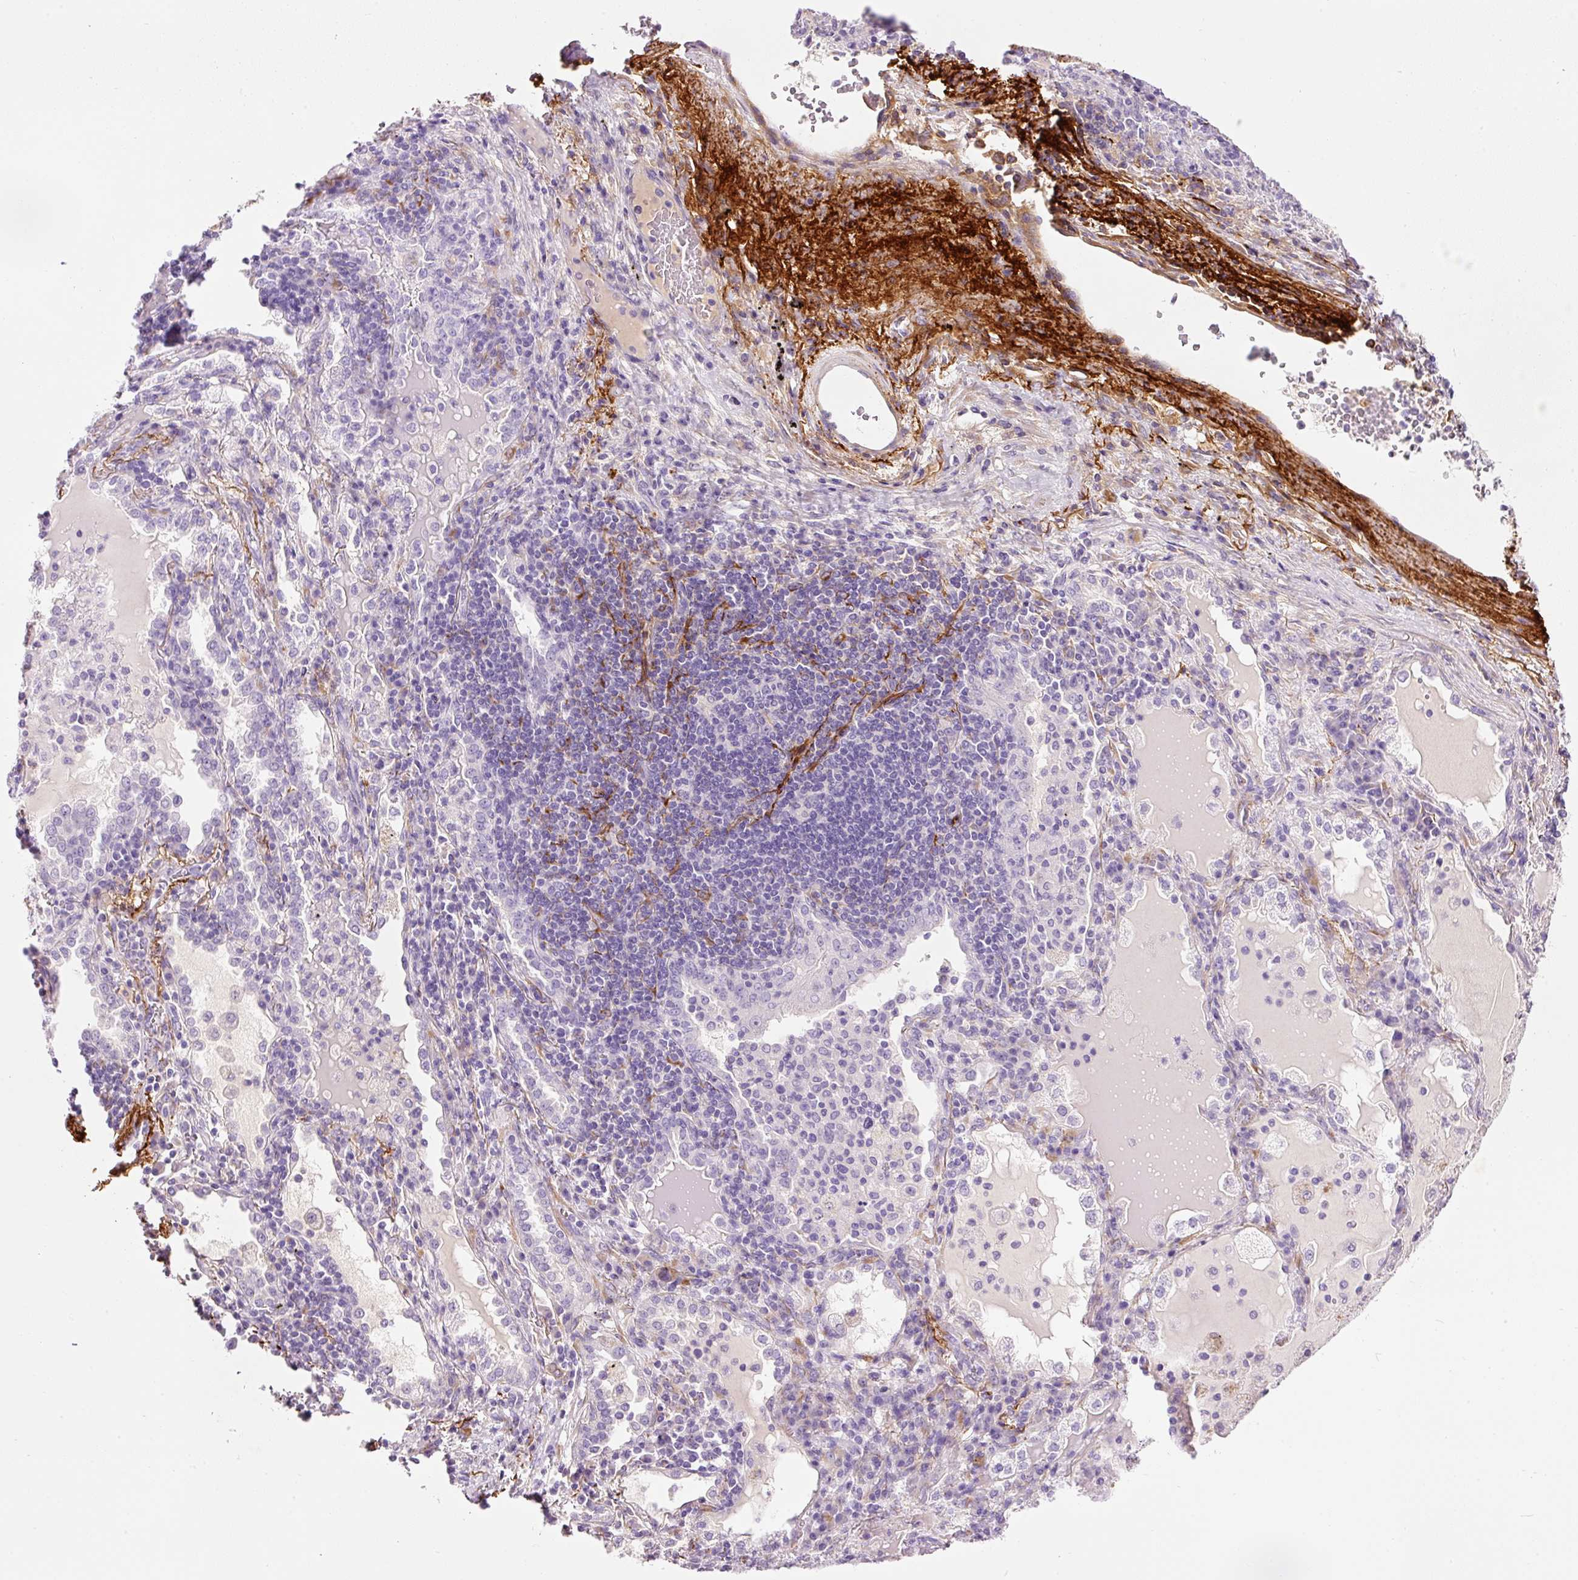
{"staining": {"intensity": "negative", "quantity": "none", "location": "none"}, "tissue": "lung cancer", "cell_type": "Tumor cells", "image_type": "cancer", "snomed": [{"axis": "morphology", "description": "Adenocarcinoma, NOS"}, {"axis": "topography", "description": "Lung"}], "caption": "The immunohistochemistry (IHC) image has no significant positivity in tumor cells of lung cancer (adenocarcinoma) tissue. Nuclei are stained in blue.", "gene": "MFAP4", "patient": {"sex": "female", "age": 57}}